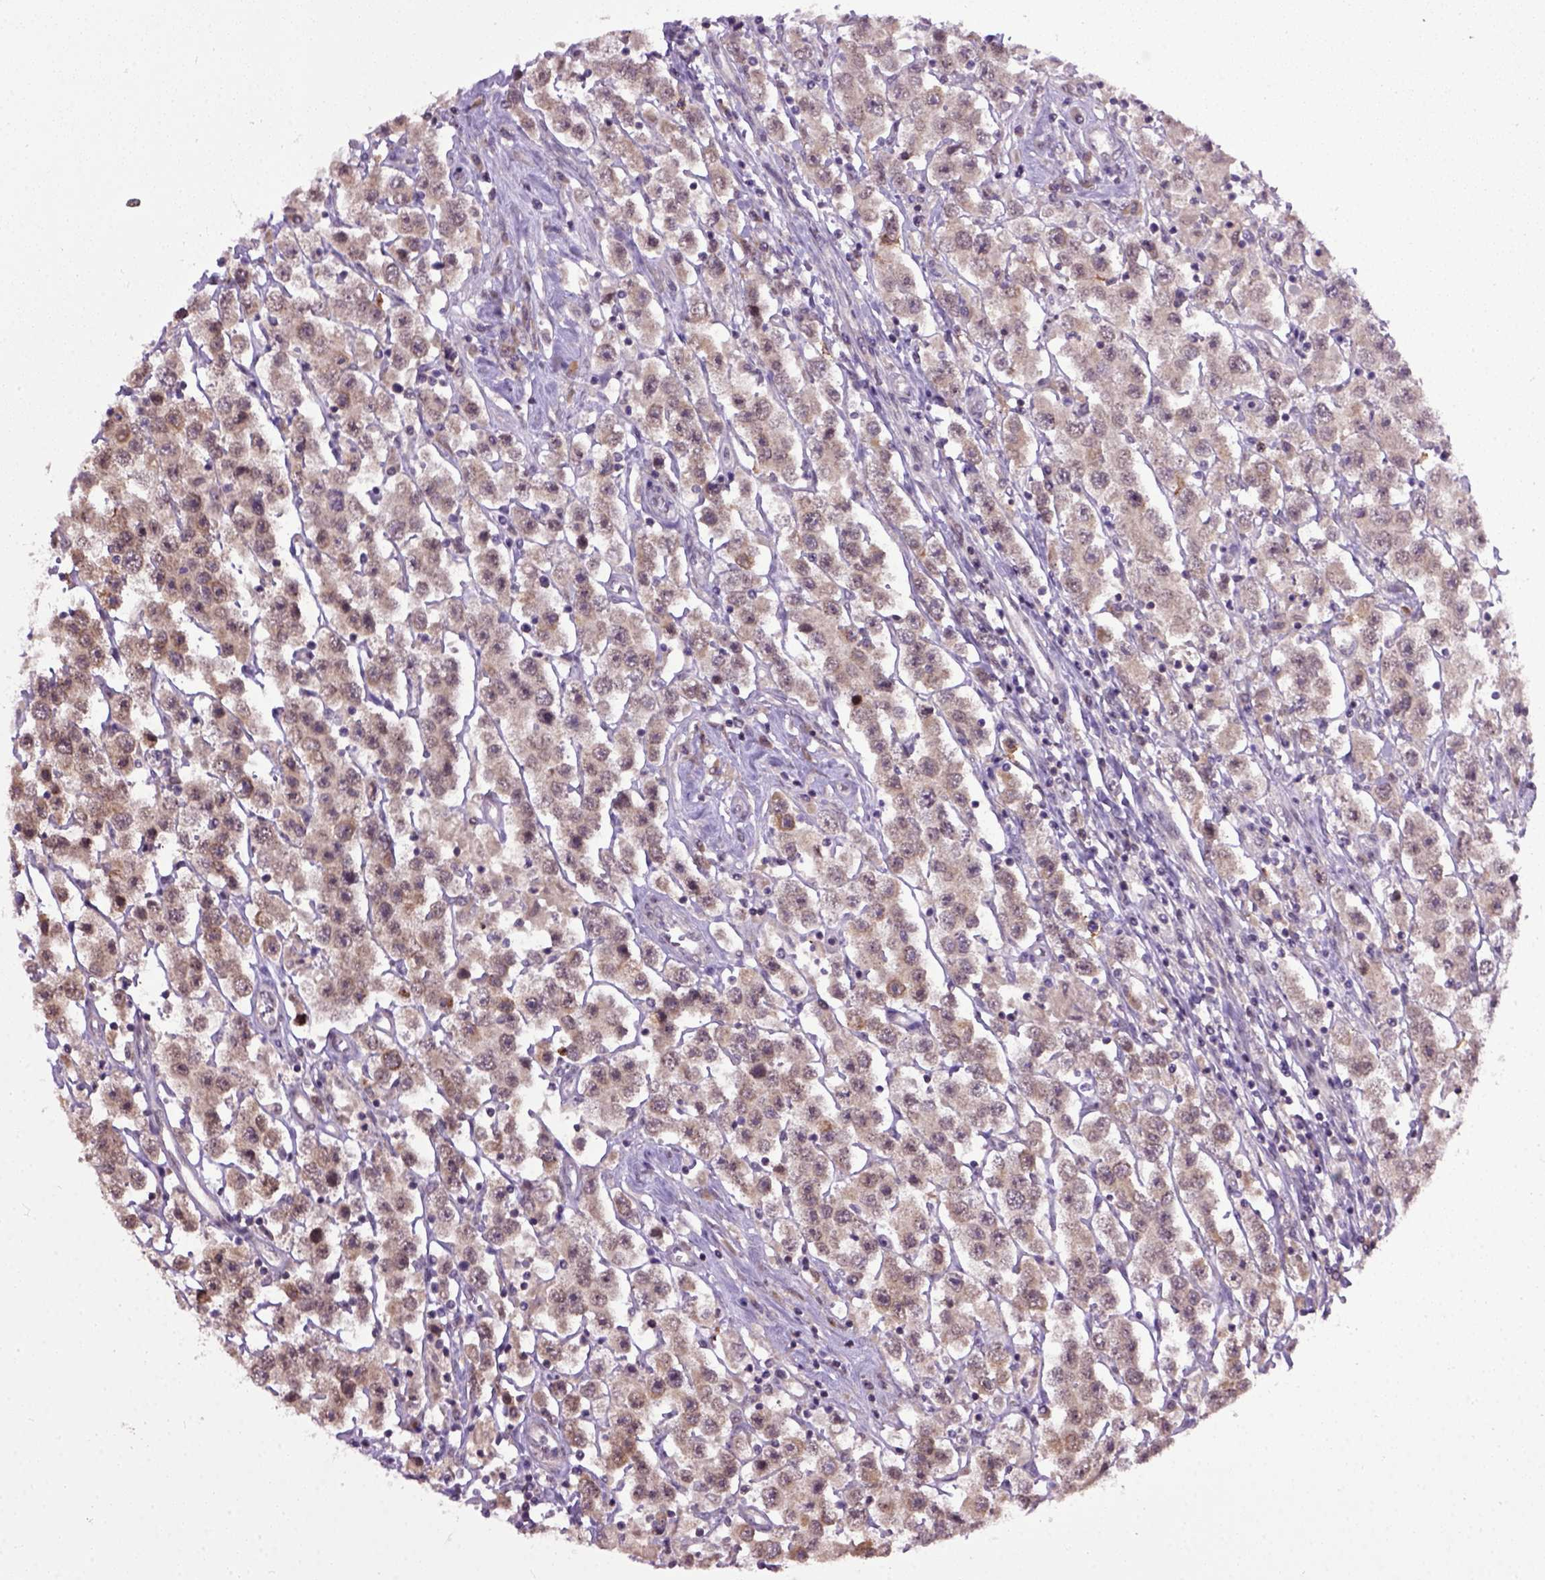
{"staining": {"intensity": "weak", "quantity": "25%-75%", "location": "cytoplasmic/membranous,nuclear"}, "tissue": "testis cancer", "cell_type": "Tumor cells", "image_type": "cancer", "snomed": [{"axis": "morphology", "description": "Seminoma, NOS"}, {"axis": "topography", "description": "Testis"}], "caption": "About 25%-75% of tumor cells in human testis cancer reveal weak cytoplasmic/membranous and nuclear protein expression as visualized by brown immunohistochemical staining.", "gene": "RAB43", "patient": {"sex": "male", "age": 45}}